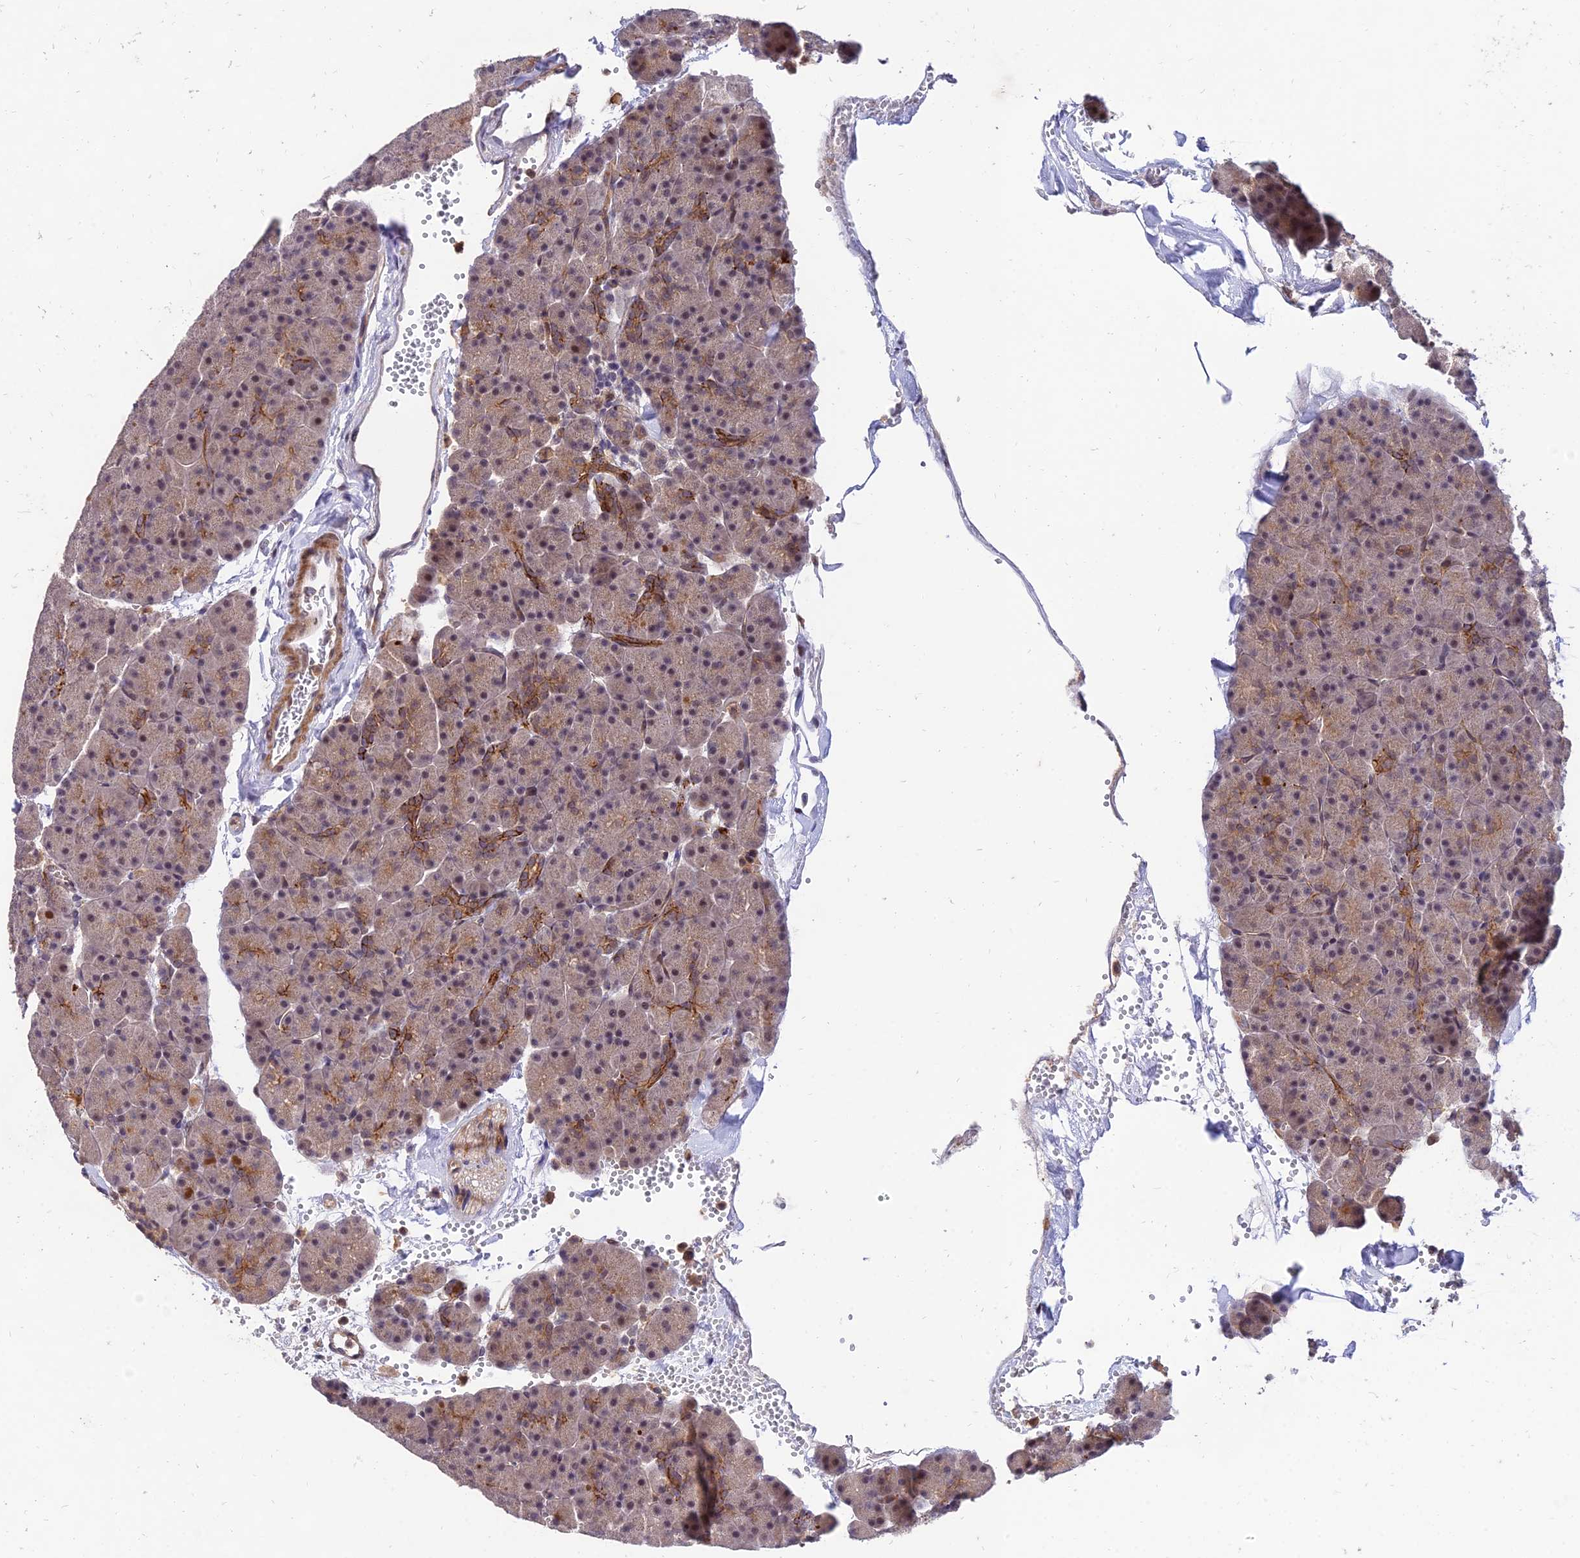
{"staining": {"intensity": "moderate", "quantity": ">75%", "location": "cytoplasmic/membranous,nuclear"}, "tissue": "pancreas", "cell_type": "Exocrine glandular cells", "image_type": "normal", "snomed": [{"axis": "morphology", "description": "Normal tissue, NOS"}, {"axis": "topography", "description": "Pancreas"}], "caption": "An IHC micrograph of benign tissue is shown. Protein staining in brown labels moderate cytoplasmic/membranous,nuclear positivity in pancreas within exocrine glandular cells. (brown staining indicates protein expression, while blue staining denotes nuclei).", "gene": "ZNF85", "patient": {"sex": "male", "age": 36}}